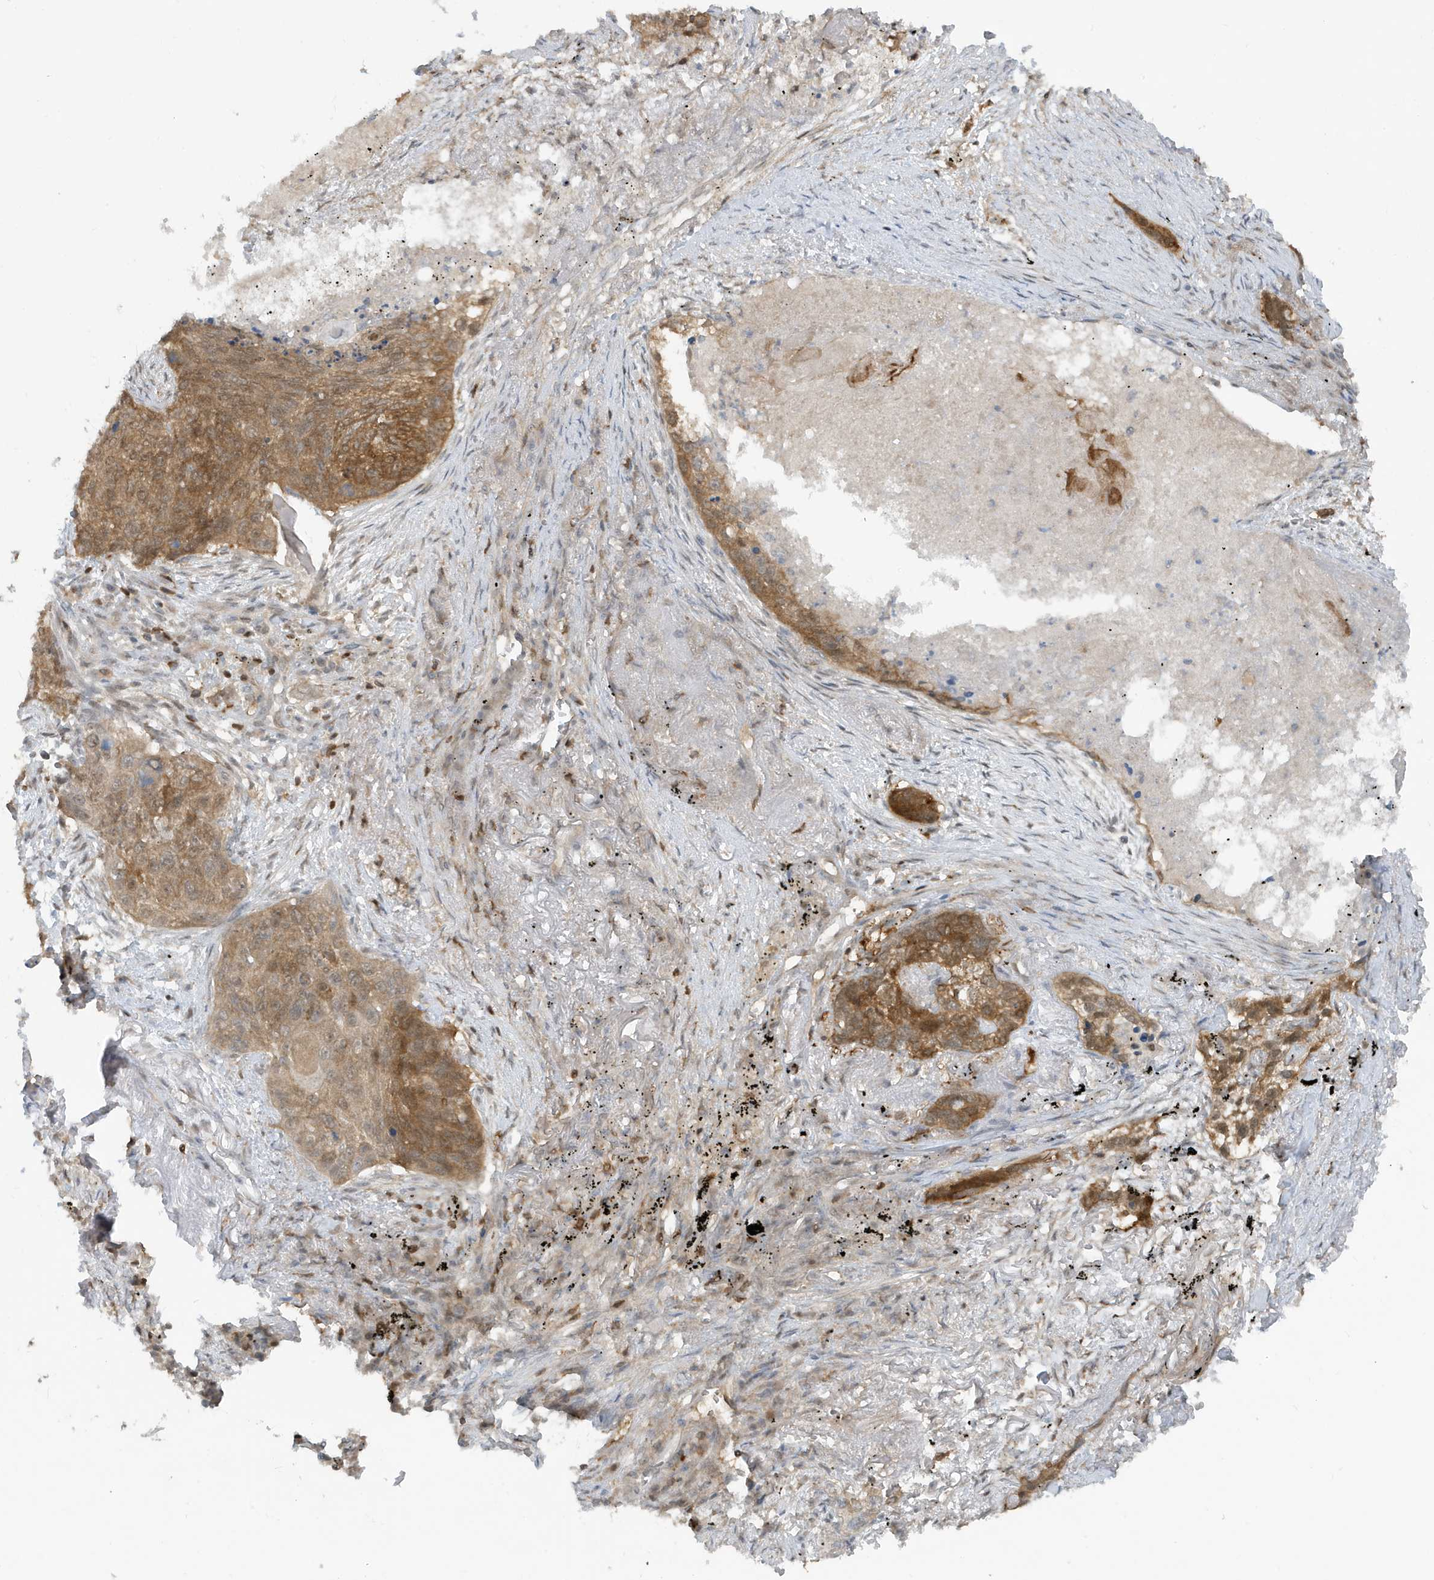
{"staining": {"intensity": "moderate", "quantity": ">75%", "location": "cytoplasmic/membranous"}, "tissue": "lung cancer", "cell_type": "Tumor cells", "image_type": "cancer", "snomed": [{"axis": "morphology", "description": "Squamous cell carcinoma, NOS"}, {"axis": "topography", "description": "Lung"}], "caption": "A photomicrograph of human lung cancer (squamous cell carcinoma) stained for a protein exhibits moderate cytoplasmic/membranous brown staining in tumor cells.", "gene": "OGA", "patient": {"sex": "female", "age": 63}}